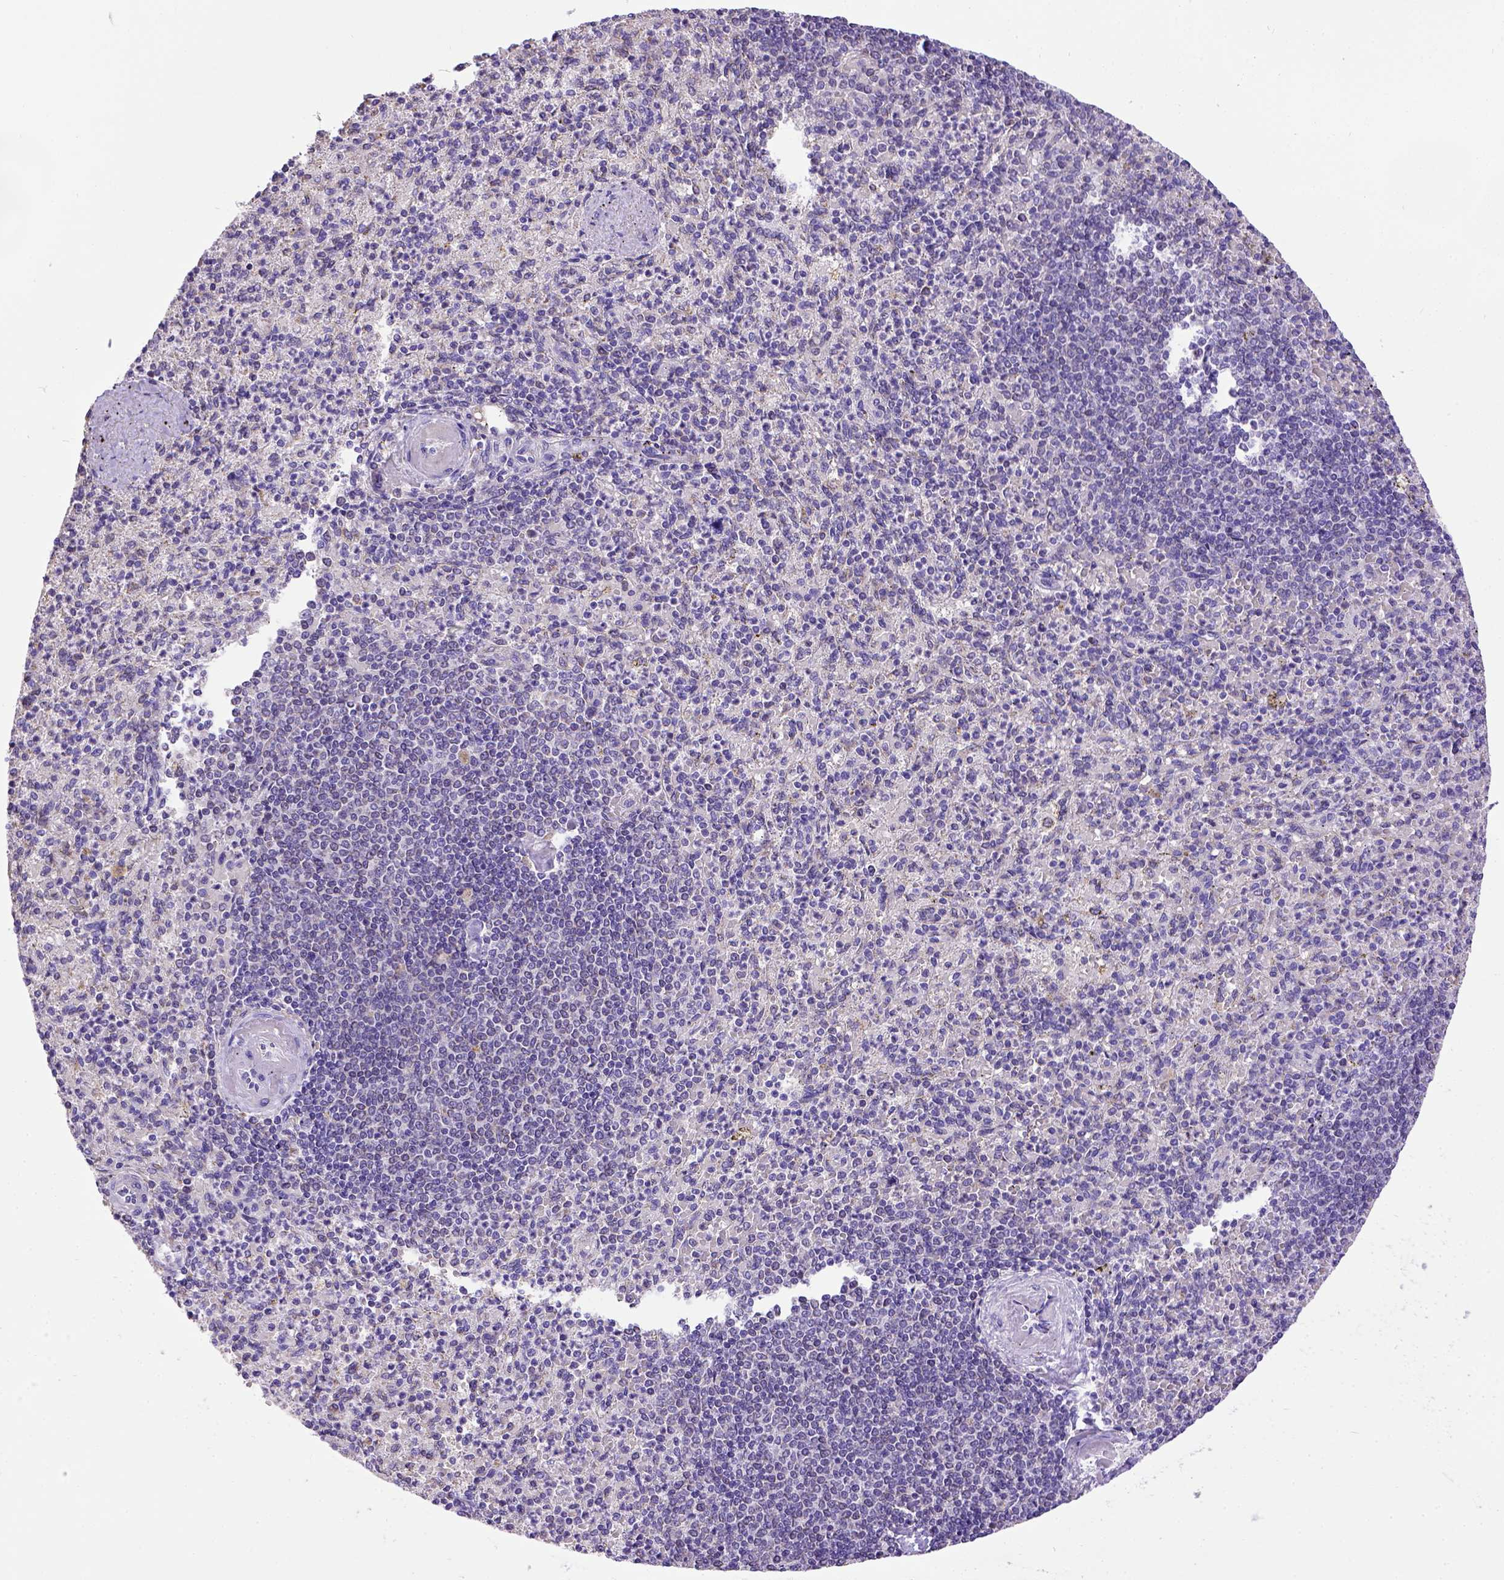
{"staining": {"intensity": "negative", "quantity": "none", "location": "none"}, "tissue": "spleen", "cell_type": "Cells in red pulp", "image_type": "normal", "snomed": [{"axis": "morphology", "description": "Normal tissue, NOS"}, {"axis": "topography", "description": "Spleen"}], "caption": "Immunohistochemistry of unremarkable human spleen displays no expression in cells in red pulp.", "gene": "SPEF1", "patient": {"sex": "female", "age": 74}}